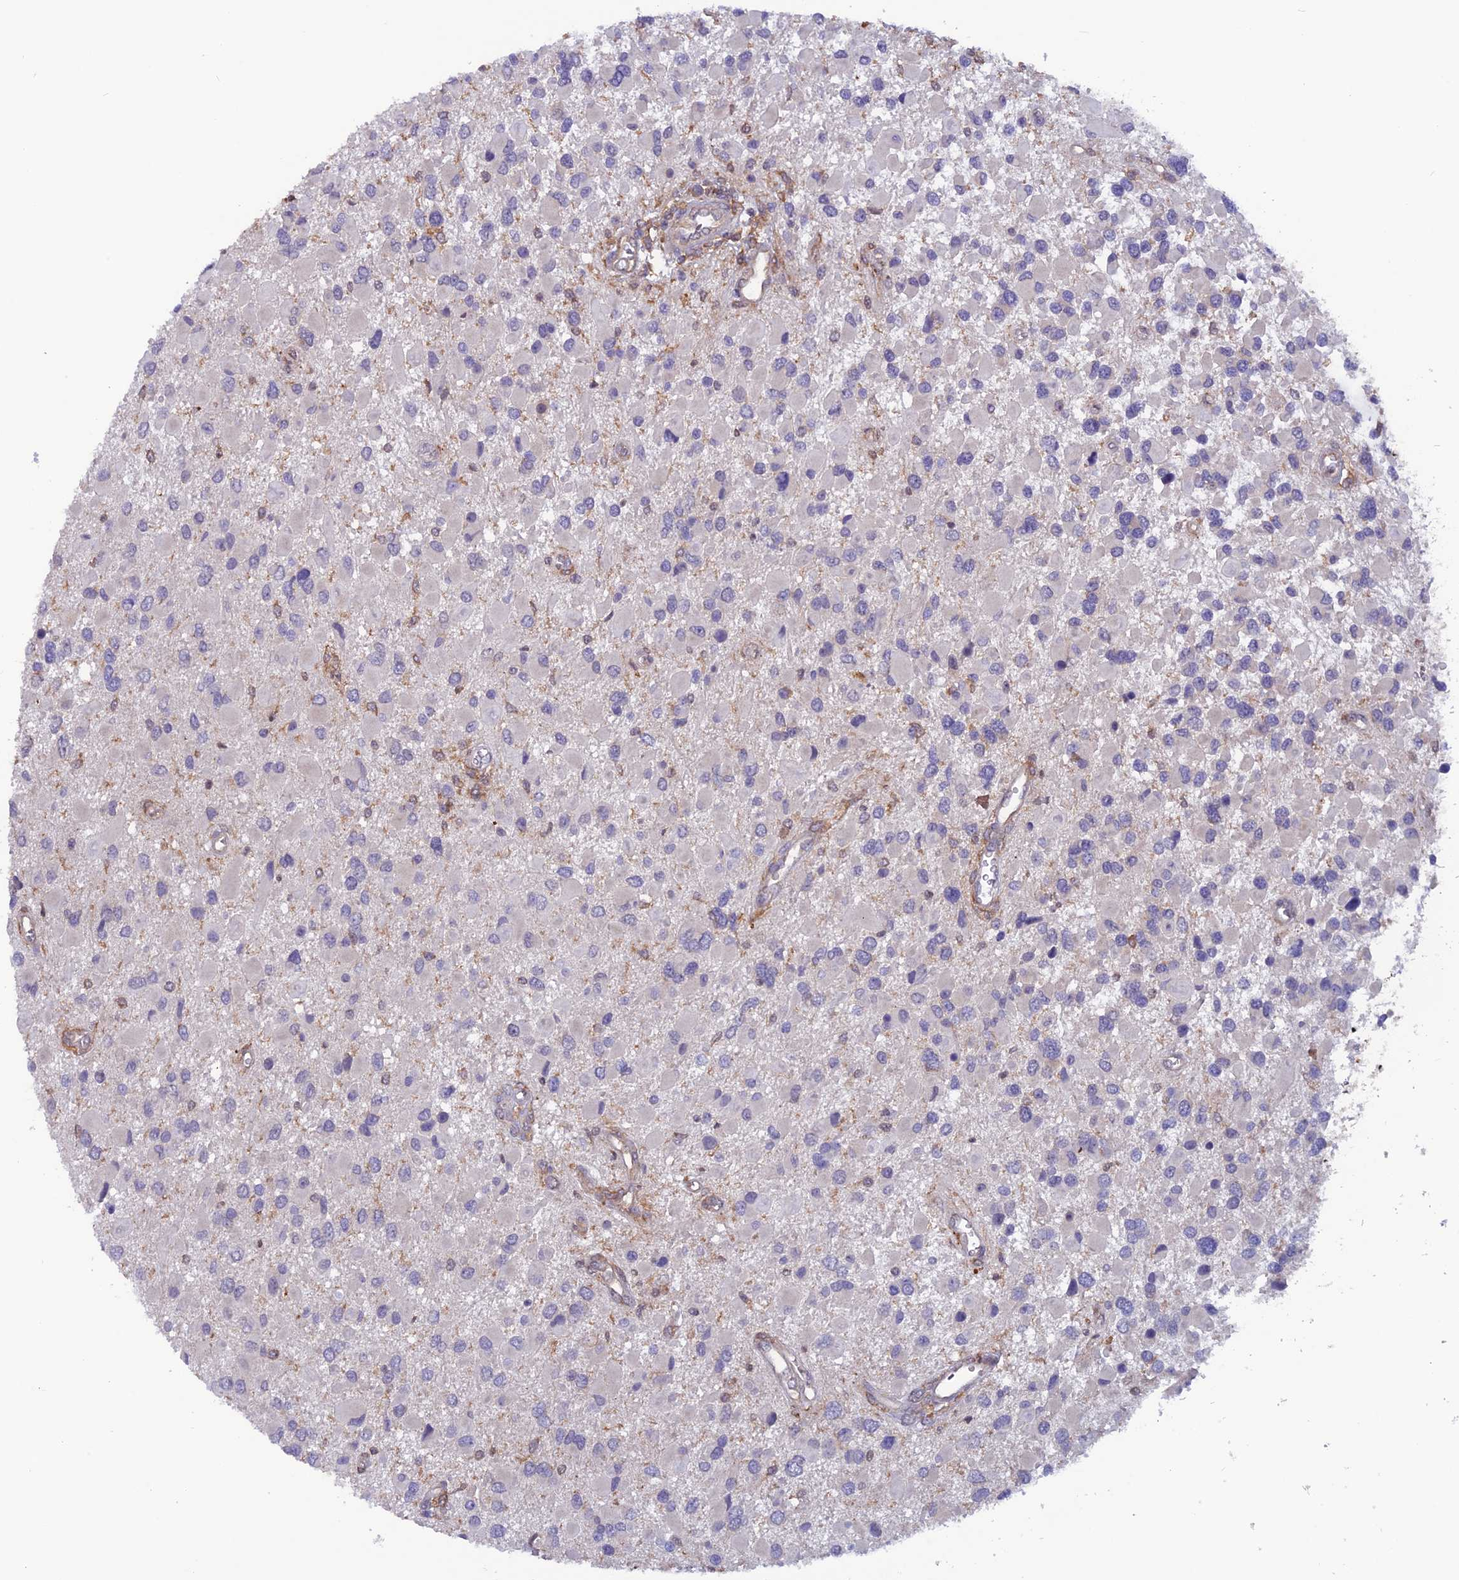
{"staining": {"intensity": "negative", "quantity": "none", "location": "none"}, "tissue": "glioma", "cell_type": "Tumor cells", "image_type": "cancer", "snomed": [{"axis": "morphology", "description": "Glioma, malignant, High grade"}, {"axis": "topography", "description": "Brain"}], "caption": "Protein analysis of malignant glioma (high-grade) shows no significant staining in tumor cells.", "gene": "MAST2", "patient": {"sex": "male", "age": 53}}